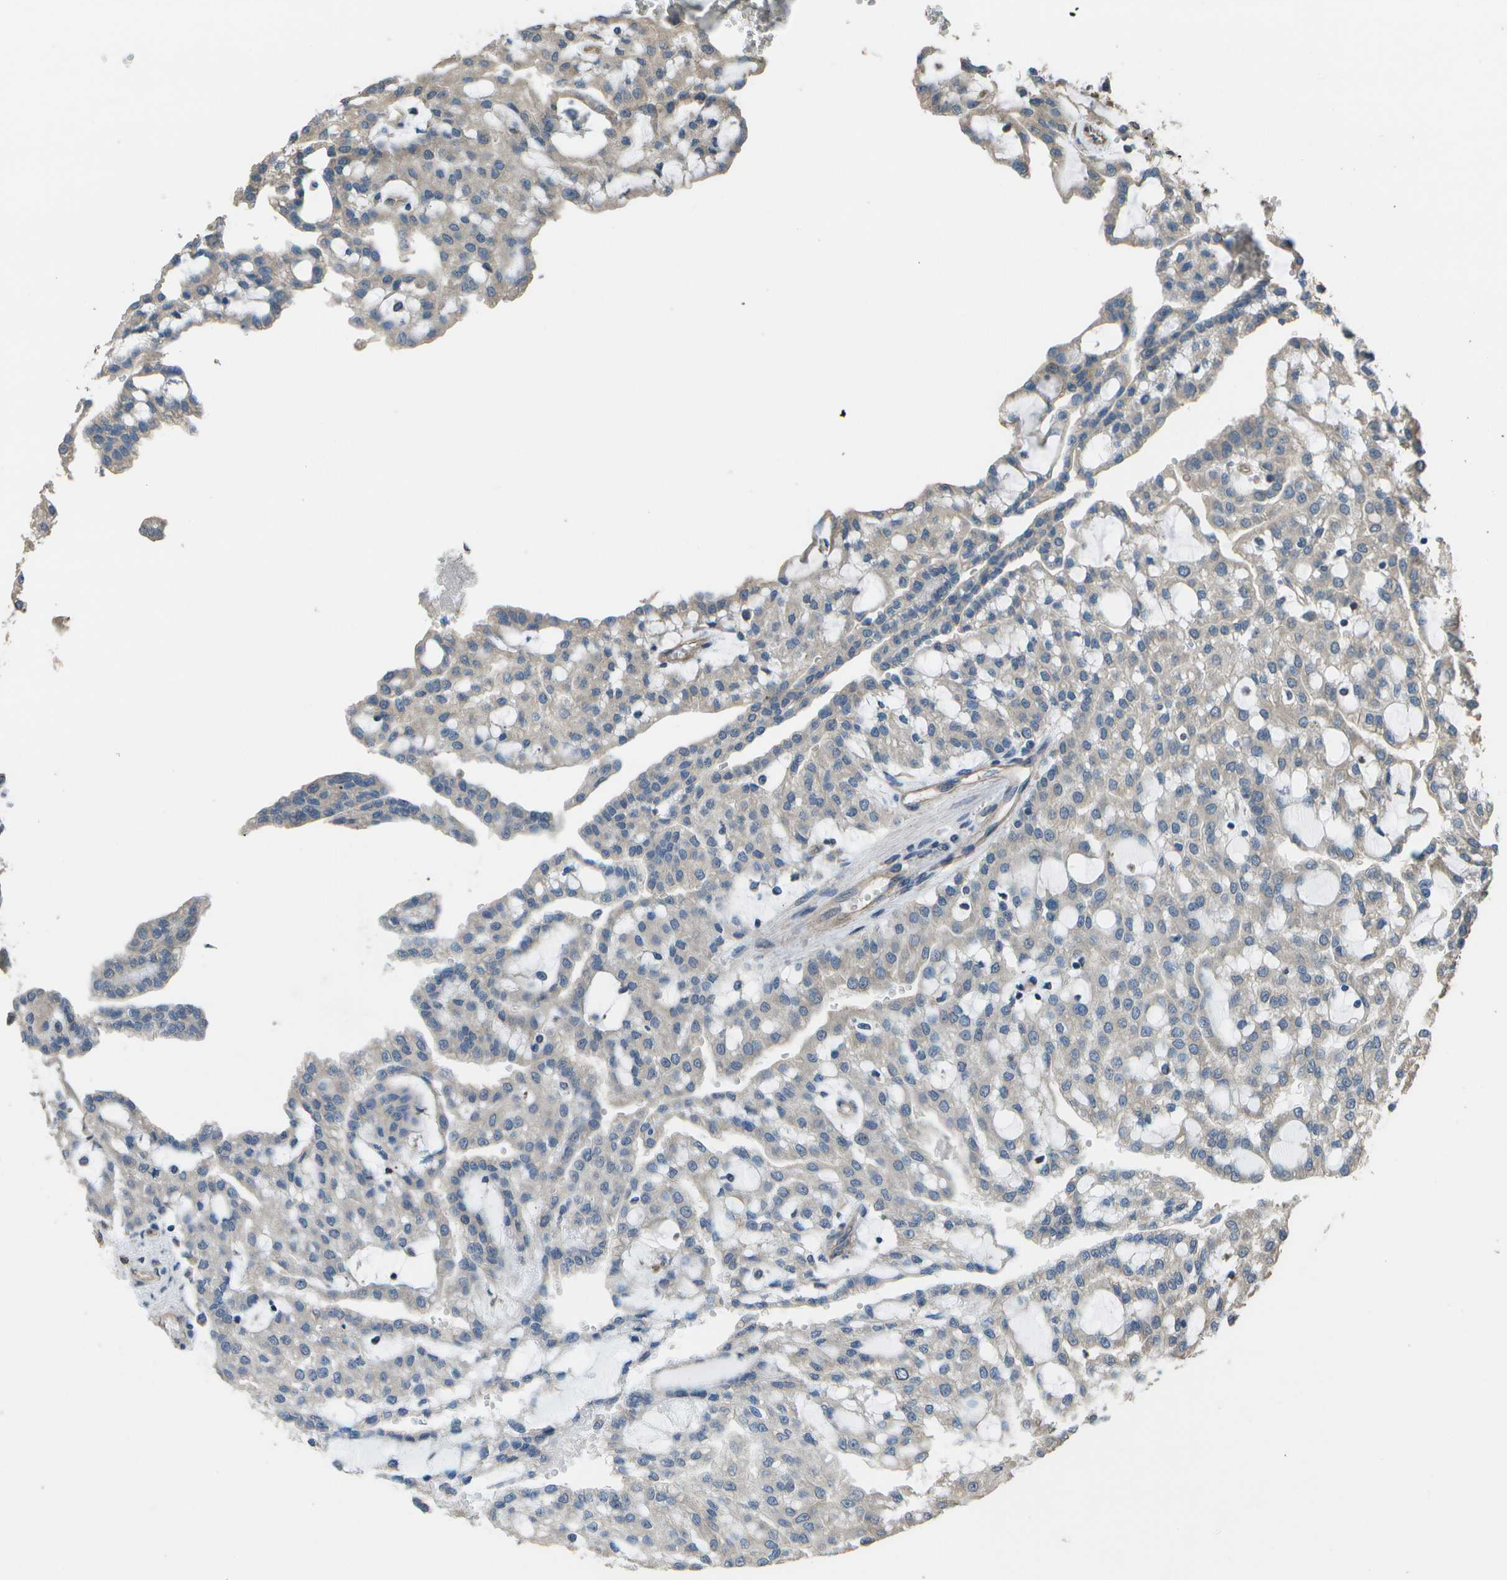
{"staining": {"intensity": "weak", "quantity": "<25%", "location": "cytoplasmic/membranous"}, "tissue": "renal cancer", "cell_type": "Tumor cells", "image_type": "cancer", "snomed": [{"axis": "morphology", "description": "Adenocarcinoma, NOS"}, {"axis": "topography", "description": "Kidney"}], "caption": "This is an immunohistochemistry photomicrograph of renal cancer (adenocarcinoma). There is no staining in tumor cells.", "gene": "CLNS1A", "patient": {"sex": "male", "age": 63}}